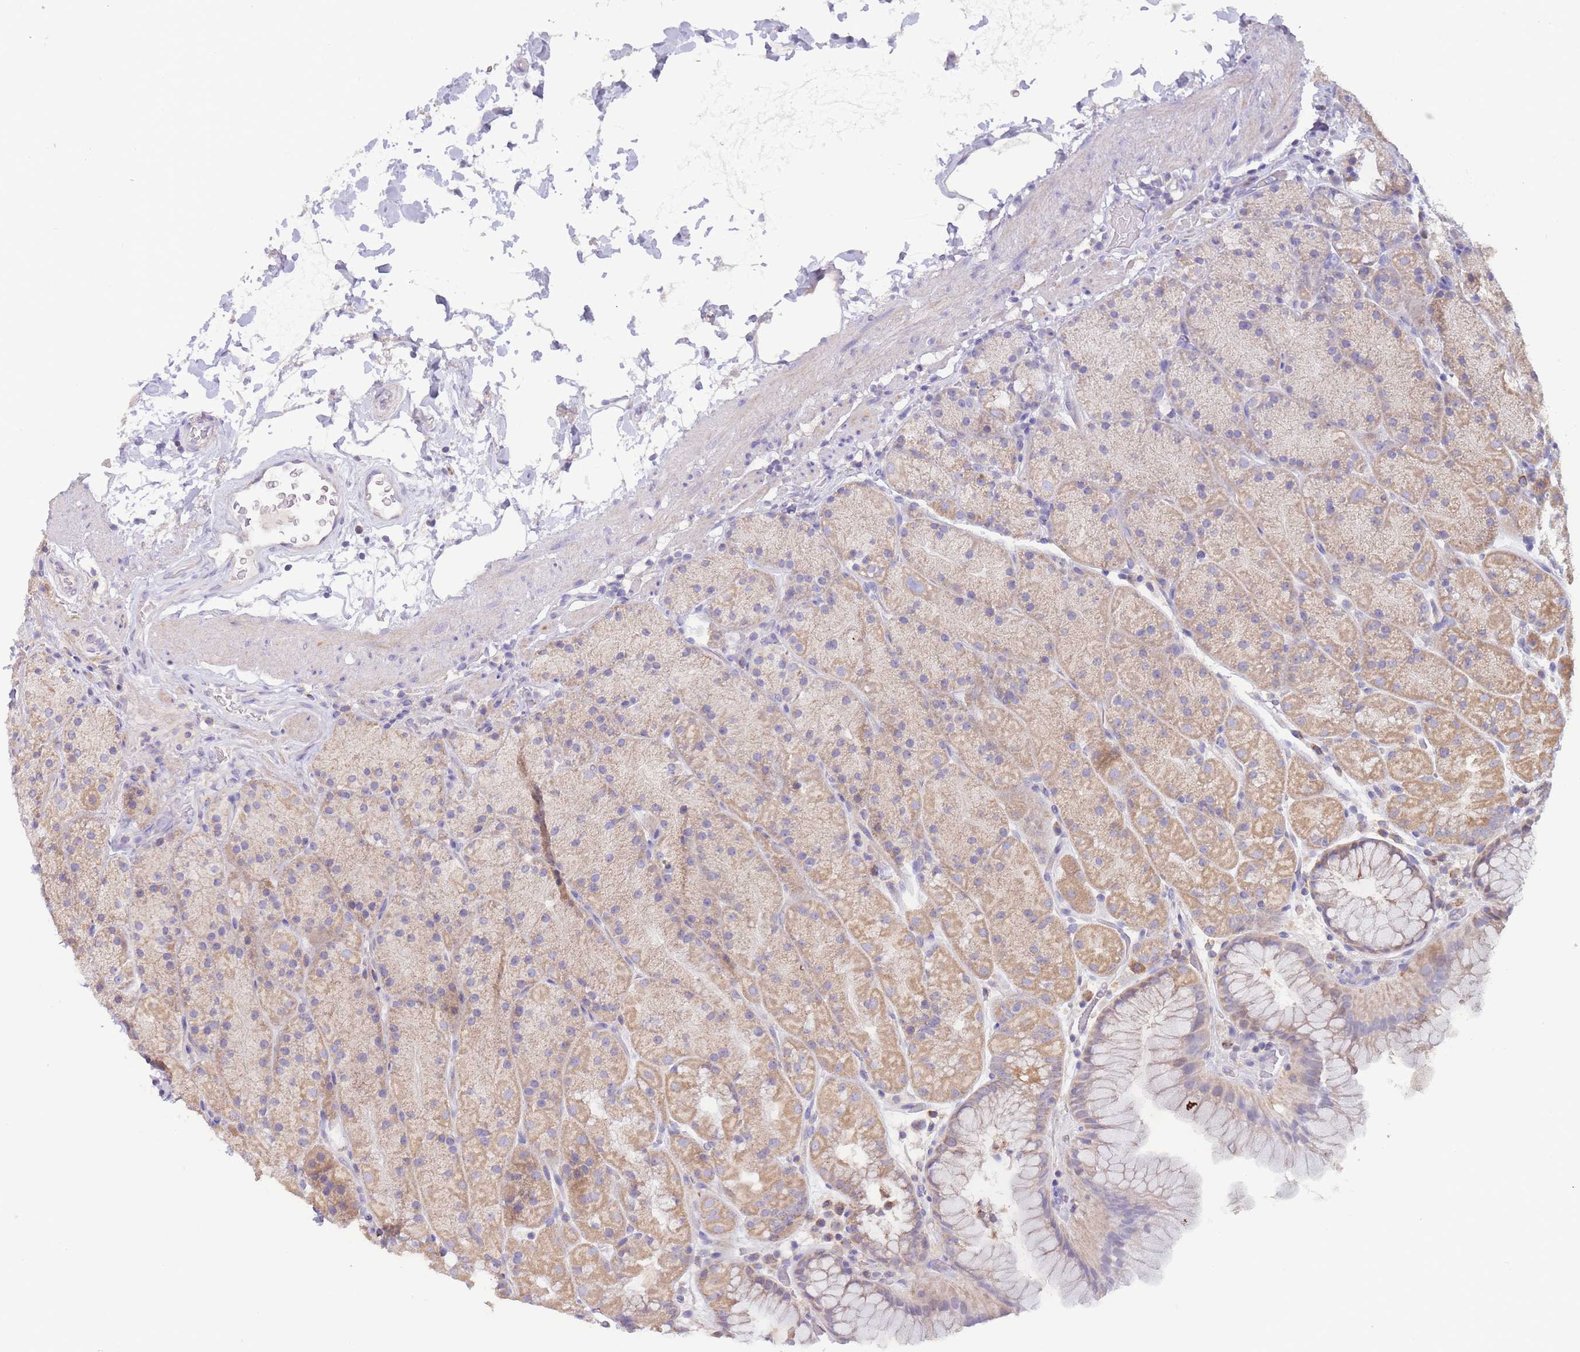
{"staining": {"intensity": "moderate", "quantity": "25%-75%", "location": "cytoplasmic/membranous"}, "tissue": "stomach", "cell_type": "Glandular cells", "image_type": "normal", "snomed": [{"axis": "morphology", "description": "Normal tissue, NOS"}, {"axis": "topography", "description": "Stomach, upper"}, {"axis": "topography", "description": "Stomach, lower"}], "caption": "An immunohistochemistry (IHC) photomicrograph of normal tissue is shown. Protein staining in brown highlights moderate cytoplasmic/membranous positivity in stomach within glandular cells.", "gene": "SLC25A42", "patient": {"sex": "male", "age": 67}}